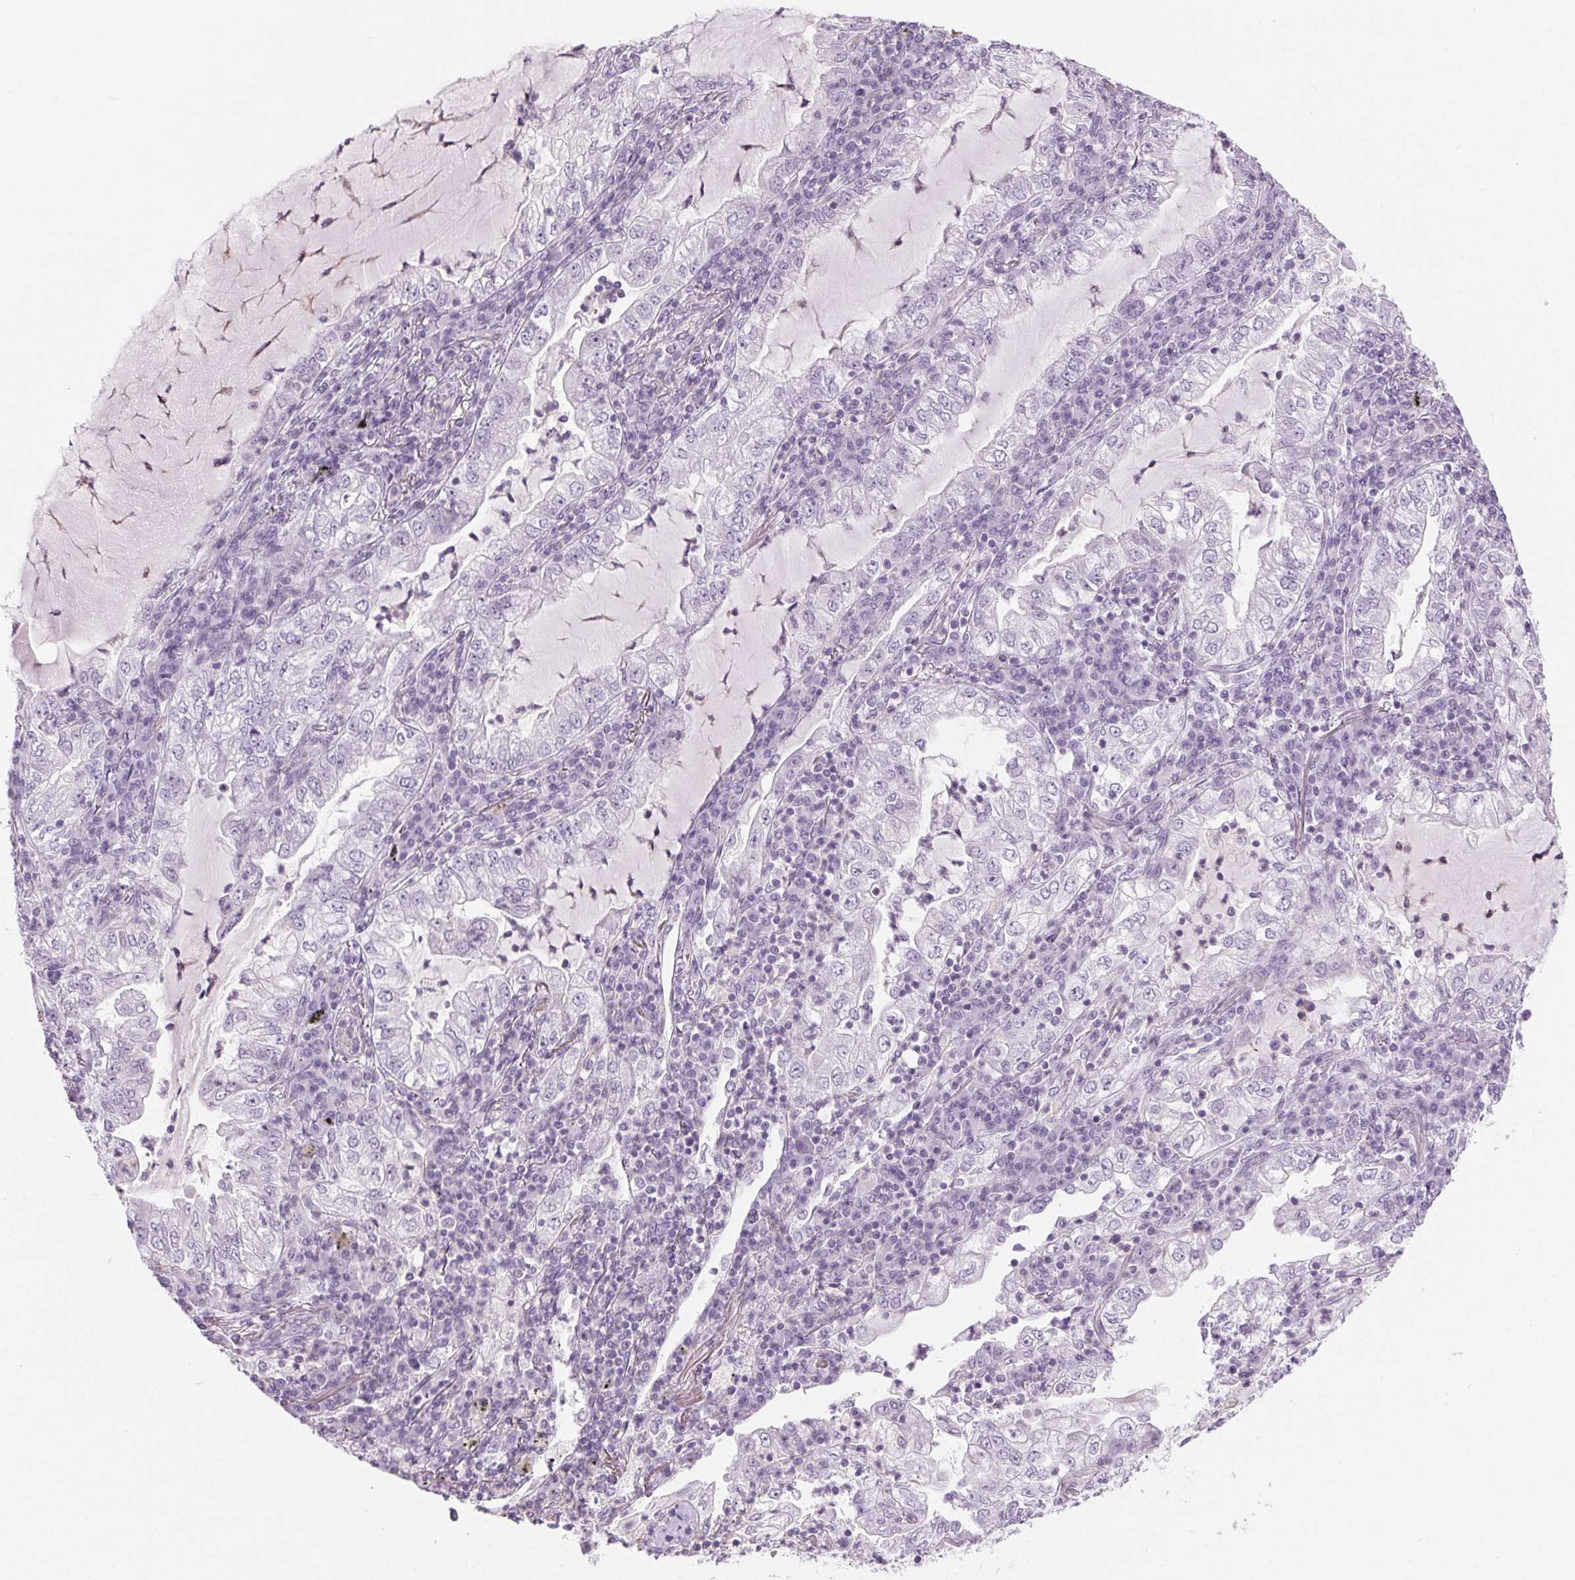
{"staining": {"intensity": "negative", "quantity": "none", "location": "none"}, "tissue": "lung cancer", "cell_type": "Tumor cells", "image_type": "cancer", "snomed": [{"axis": "morphology", "description": "Adenocarcinoma, NOS"}, {"axis": "topography", "description": "Lung"}], "caption": "High magnification brightfield microscopy of lung adenocarcinoma stained with DAB (brown) and counterstained with hematoxylin (blue): tumor cells show no significant positivity.", "gene": "SLC6A19", "patient": {"sex": "female", "age": 73}}